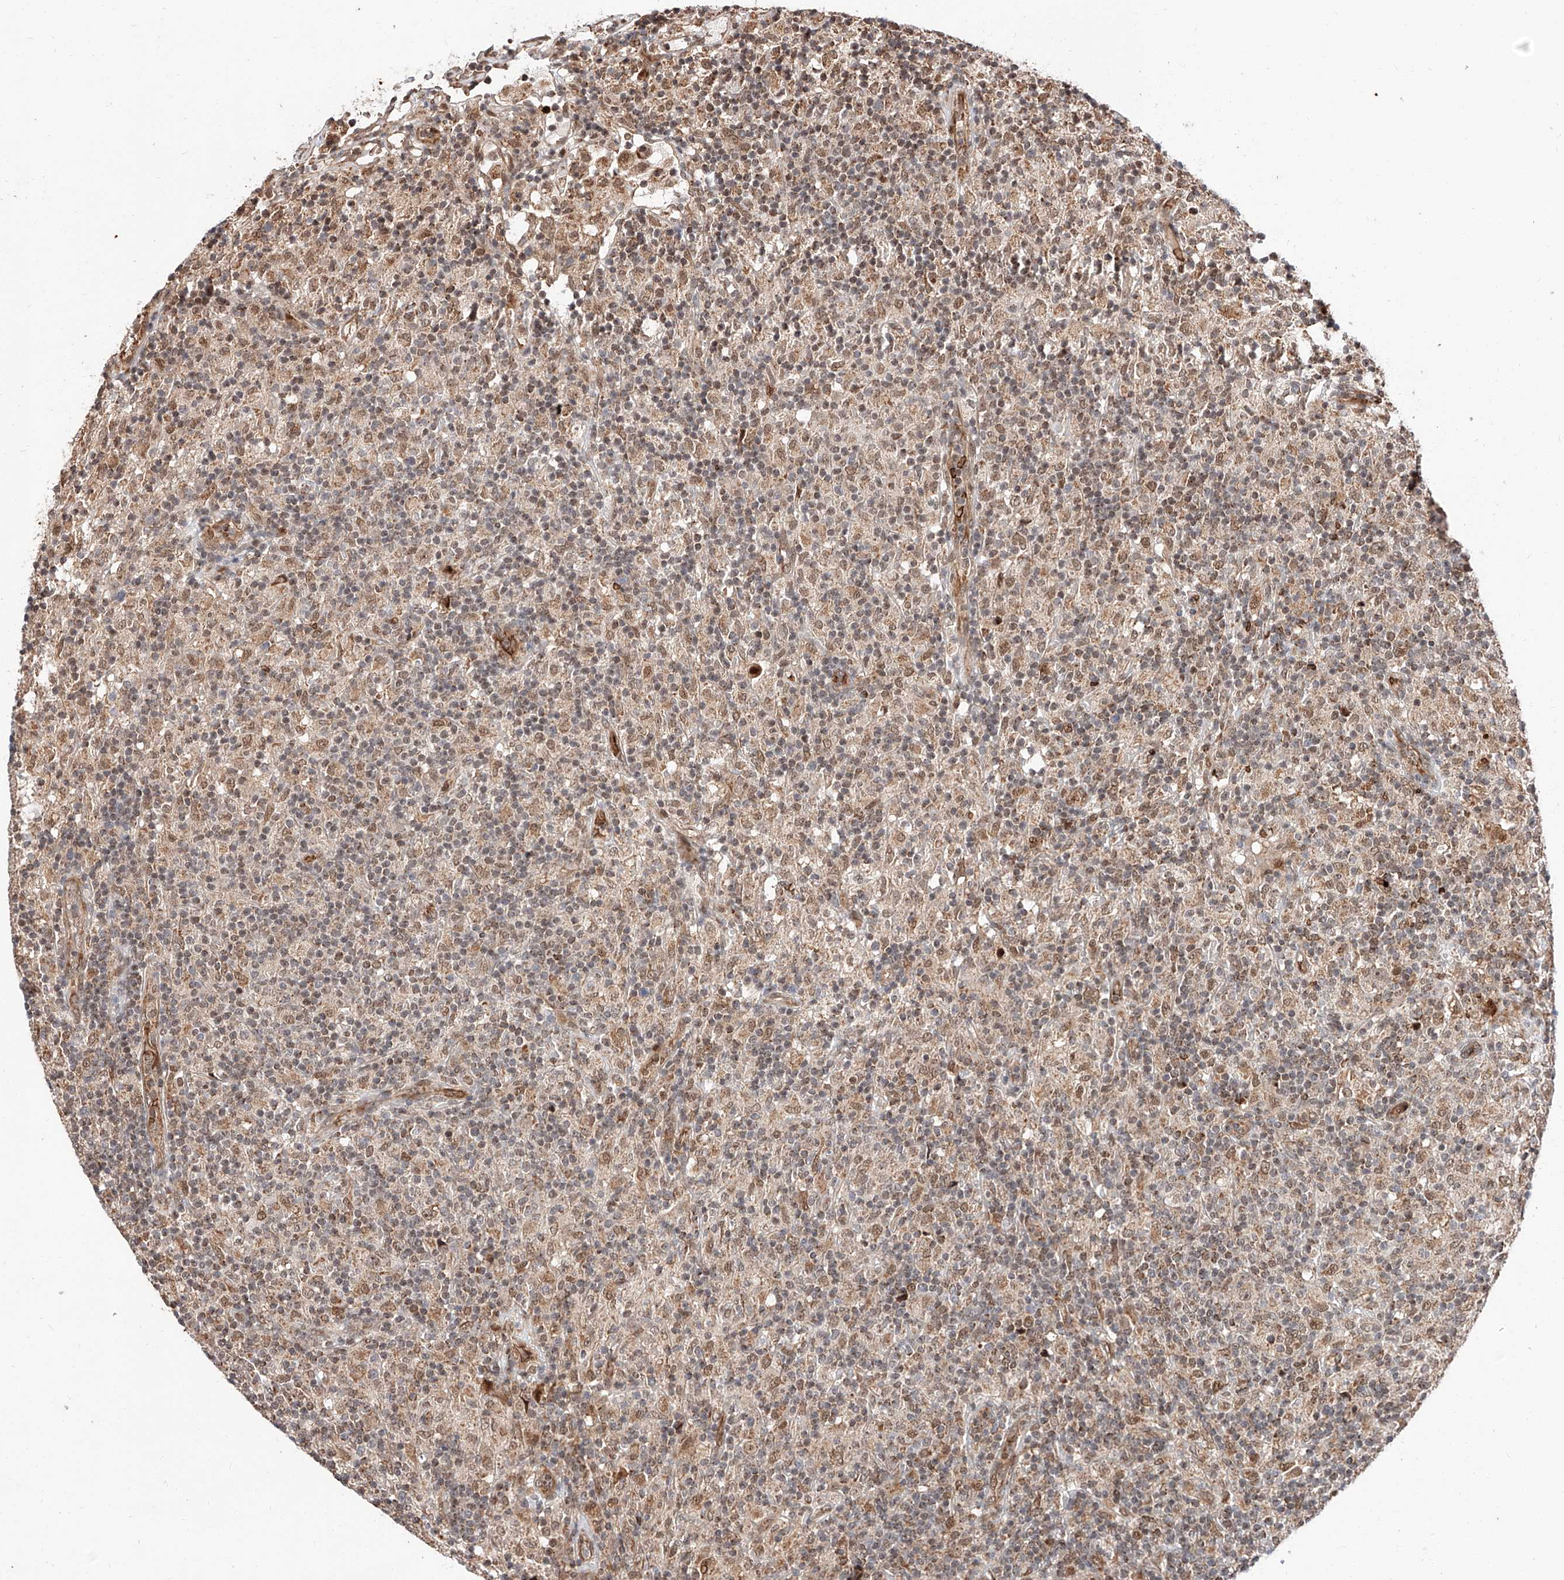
{"staining": {"intensity": "weak", "quantity": "25%-75%", "location": "cytoplasmic/membranous,nuclear"}, "tissue": "lymphoma", "cell_type": "Tumor cells", "image_type": "cancer", "snomed": [{"axis": "morphology", "description": "Hodgkin's disease, NOS"}, {"axis": "topography", "description": "Lymph node"}], "caption": "Immunohistochemistry (DAB (3,3'-diaminobenzidine)) staining of human lymphoma displays weak cytoplasmic/membranous and nuclear protein staining in approximately 25%-75% of tumor cells. The protein is stained brown, and the nuclei are stained in blue (DAB (3,3'-diaminobenzidine) IHC with brightfield microscopy, high magnification).", "gene": "THTPA", "patient": {"sex": "male", "age": 70}}